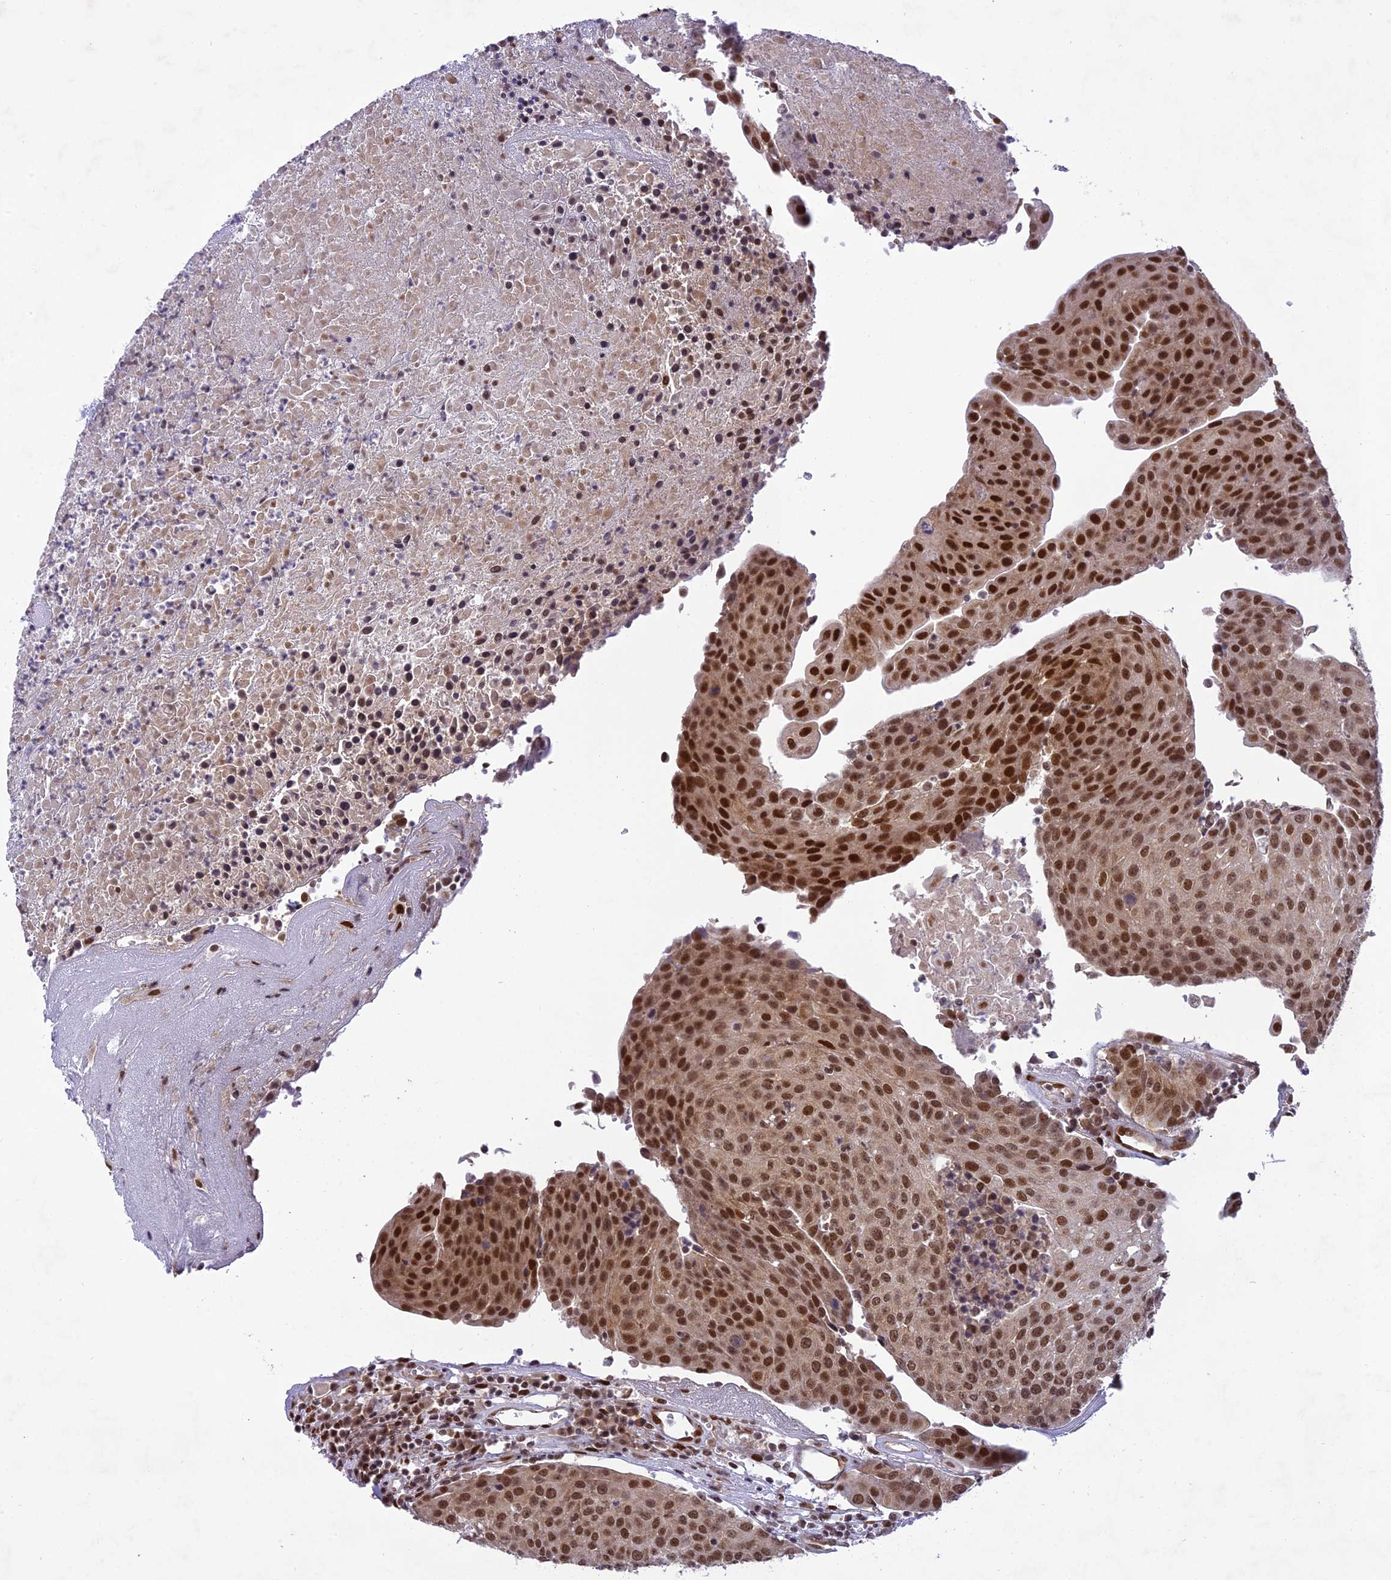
{"staining": {"intensity": "strong", "quantity": ">75%", "location": "nuclear"}, "tissue": "urothelial cancer", "cell_type": "Tumor cells", "image_type": "cancer", "snomed": [{"axis": "morphology", "description": "Urothelial carcinoma, High grade"}, {"axis": "topography", "description": "Urinary bladder"}], "caption": "Immunohistochemistry (IHC) of urothelial cancer displays high levels of strong nuclear expression in about >75% of tumor cells.", "gene": "DDX1", "patient": {"sex": "female", "age": 85}}